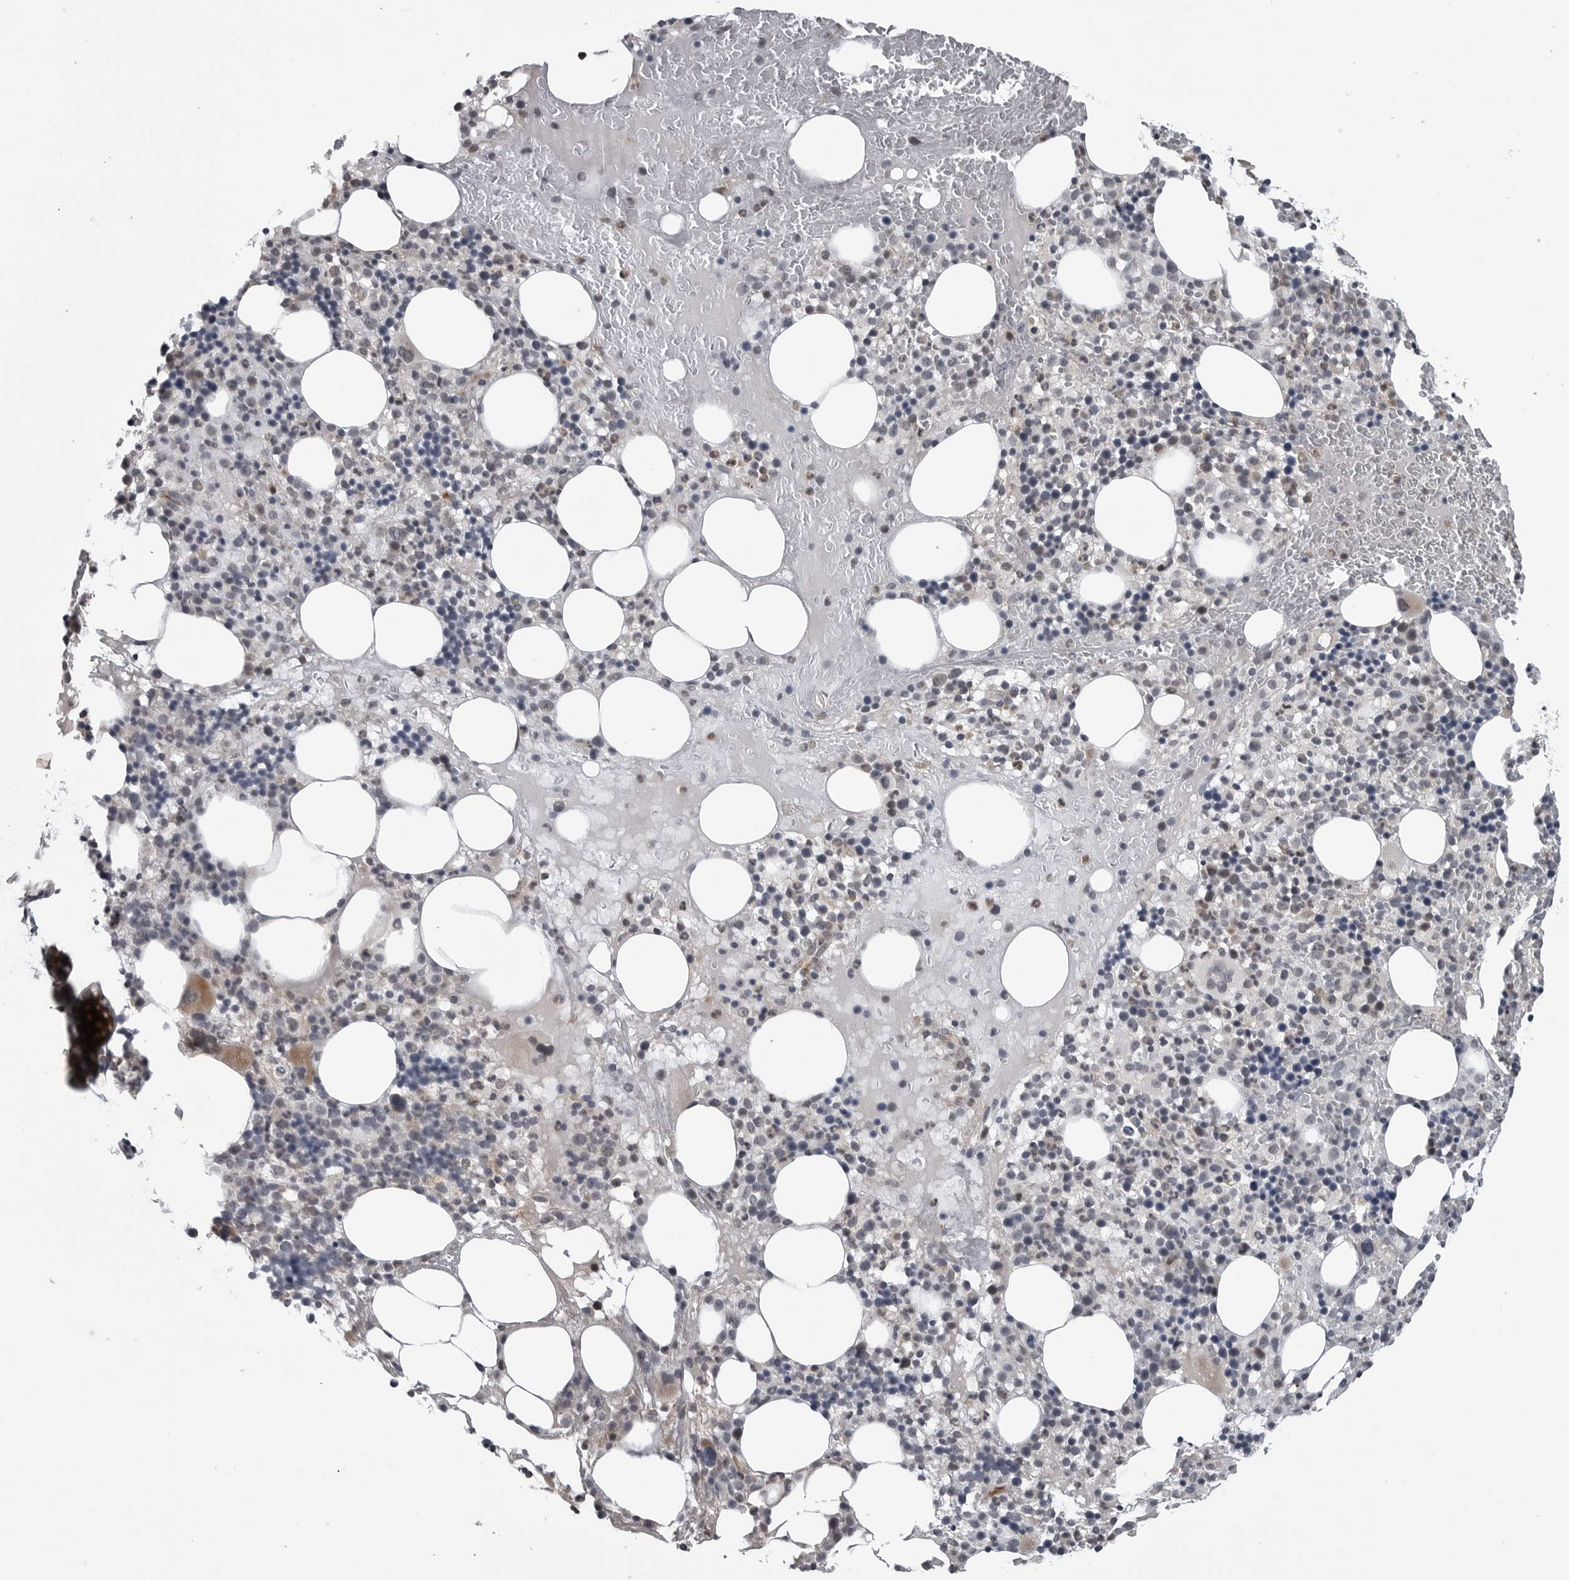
{"staining": {"intensity": "moderate", "quantity": "<25%", "location": "cytoplasmic/membranous"}, "tissue": "bone marrow", "cell_type": "Hematopoietic cells", "image_type": "normal", "snomed": [{"axis": "morphology", "description": "Normal tissue, NOS"}, {"axis": "morphology", "description": "Inflammation, NOS"}, {"axis": "topography", "description": "Bone marrow"}], "caption": "This photomicrograph shows benign bone marrow stained with IHC to label a protein in brown. The cytoplasmic/membranous of hematopoietic cells show moderate positivity for the protein. Nuclei are counter-stained blue.", "gene": "FAAP100", "patient": {"sex": "female", "age": 77}}